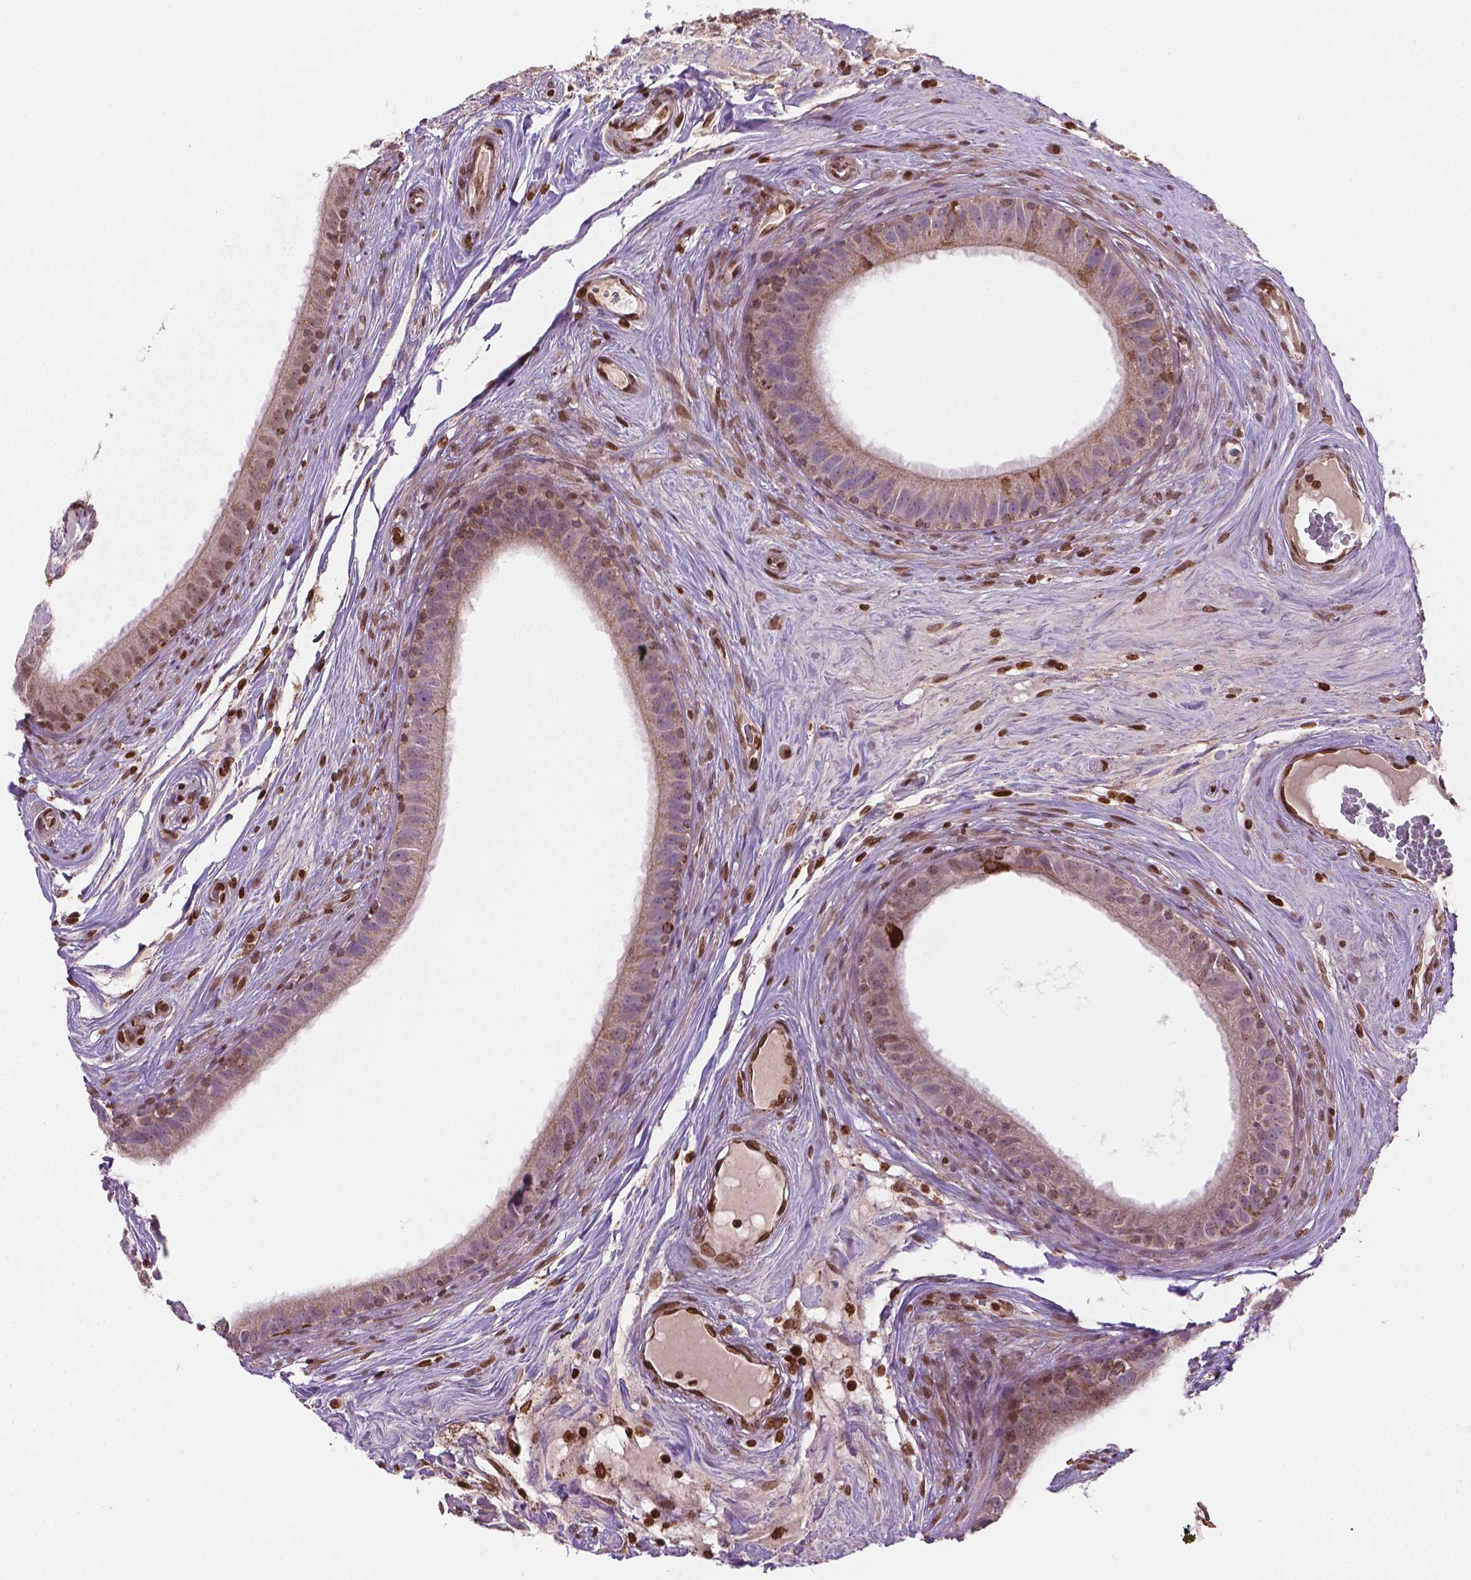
{"staining": {"intensity": "moderate", "quantity": ">75%", "location": "cytoplasmic/membranous"}, "tissue": "epididymis", "cell_type": "Glandular cells", "image_type": "normal", "snomed": [{"axis": "morphology", "description": "Normal tissue, NOS"}, {"axis": "topography", "description": "Epididymis"}], "caption": "IHC (DAB) staining of normal epididymis displays moderate cytoplasmic/membranous protein expression in about >75% of glandular cells.", "gene": "PIBF1", "patient": {"sex": "male", "age": 59}}